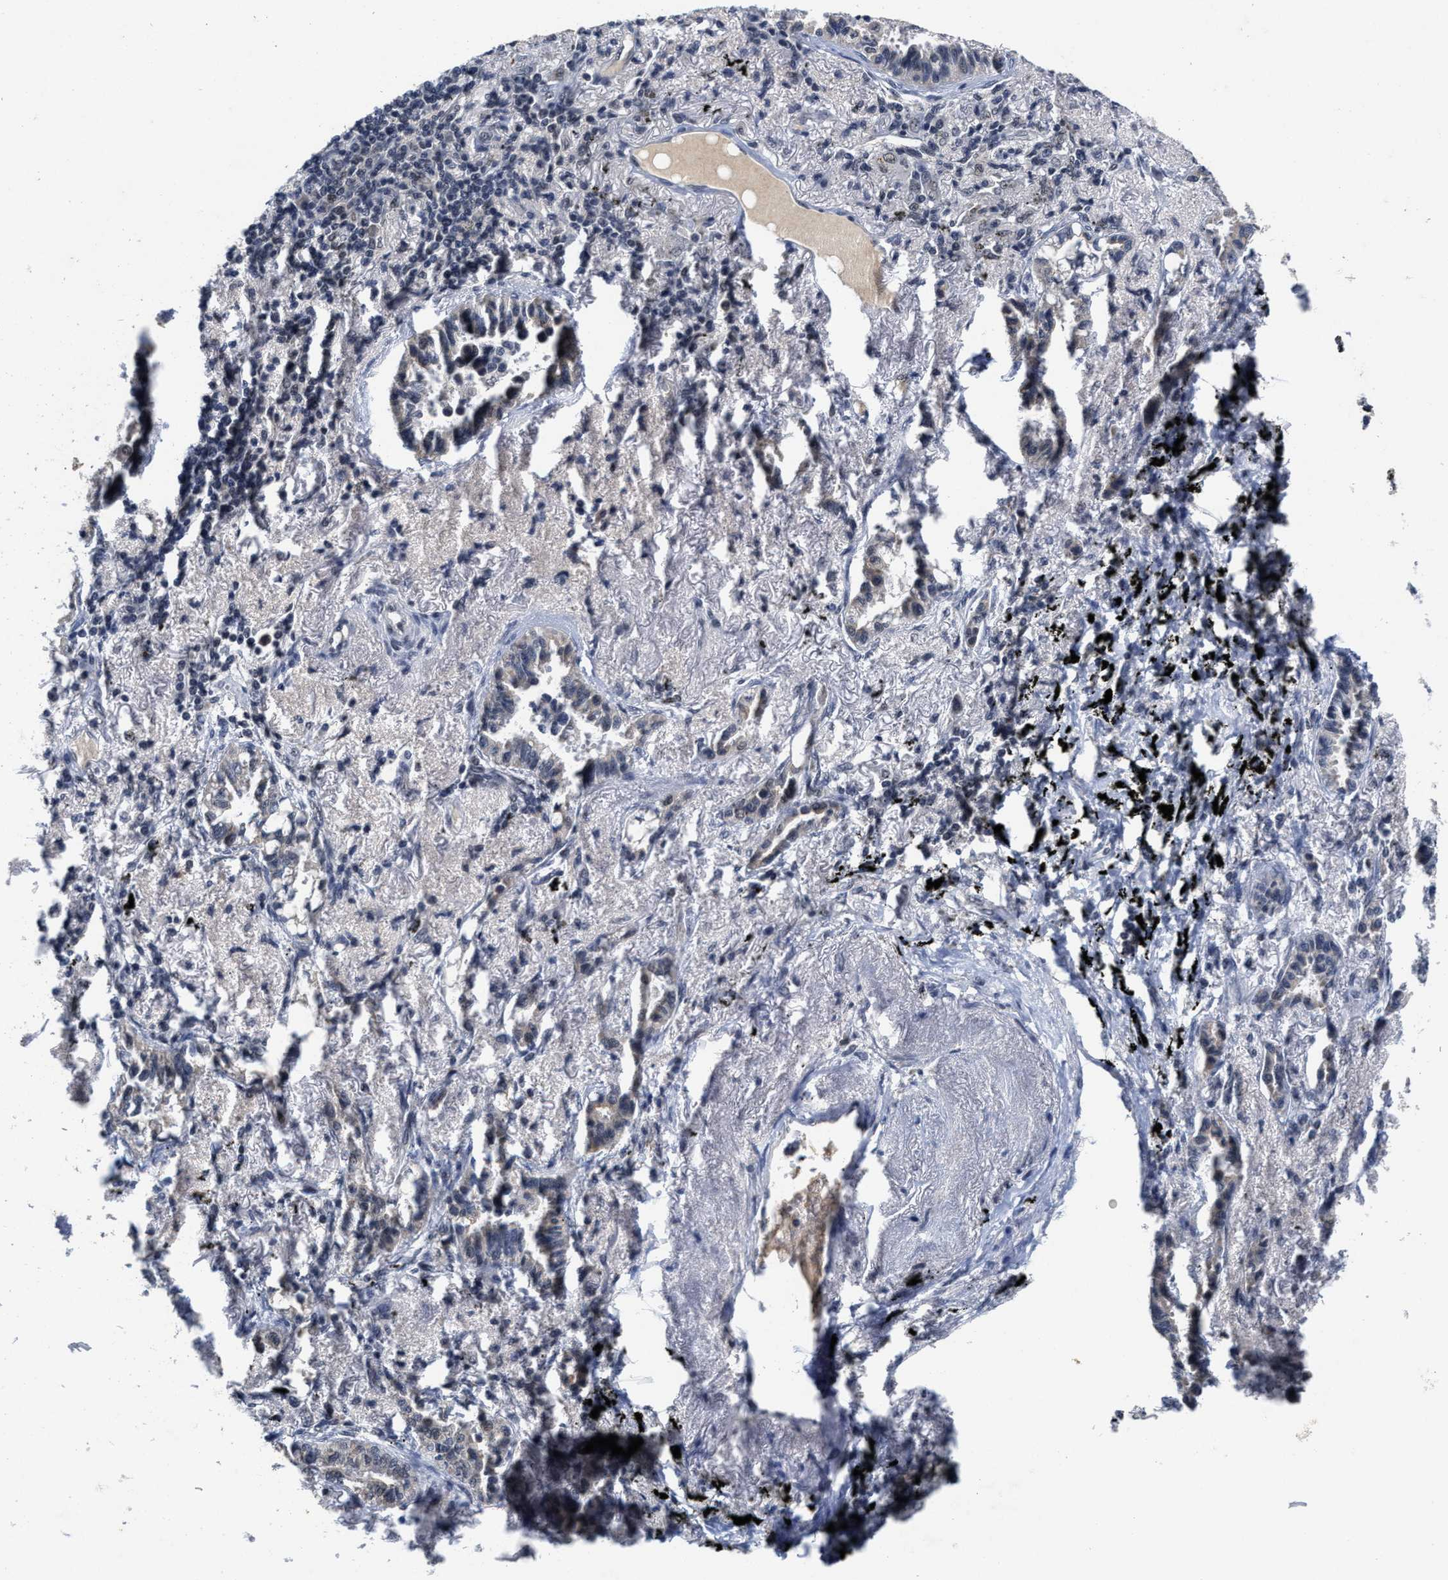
{"staining": {"intensity": "negative", "quantity": "none", "location": "none"}, "tissue": "lung cancer", "cell_type": "Tumor cells", "image_type": "cancer", "snomed": [{"axis": "morphology", "description": "Adenocarcinoma, NOS"}, {"axis": "topography", "description": "Lung"}], "caption": "Adenocarcinoma (lung) was stained to show a protein in brown. There is no significant positivity in tumor cells. Brightfield microscopy of immunohistochemistry stained with DAB (brown) and hematoxylin (blue), captured at high magnification.", "gene": "INIP", "patient": {"sex": "male", "age": 59}}